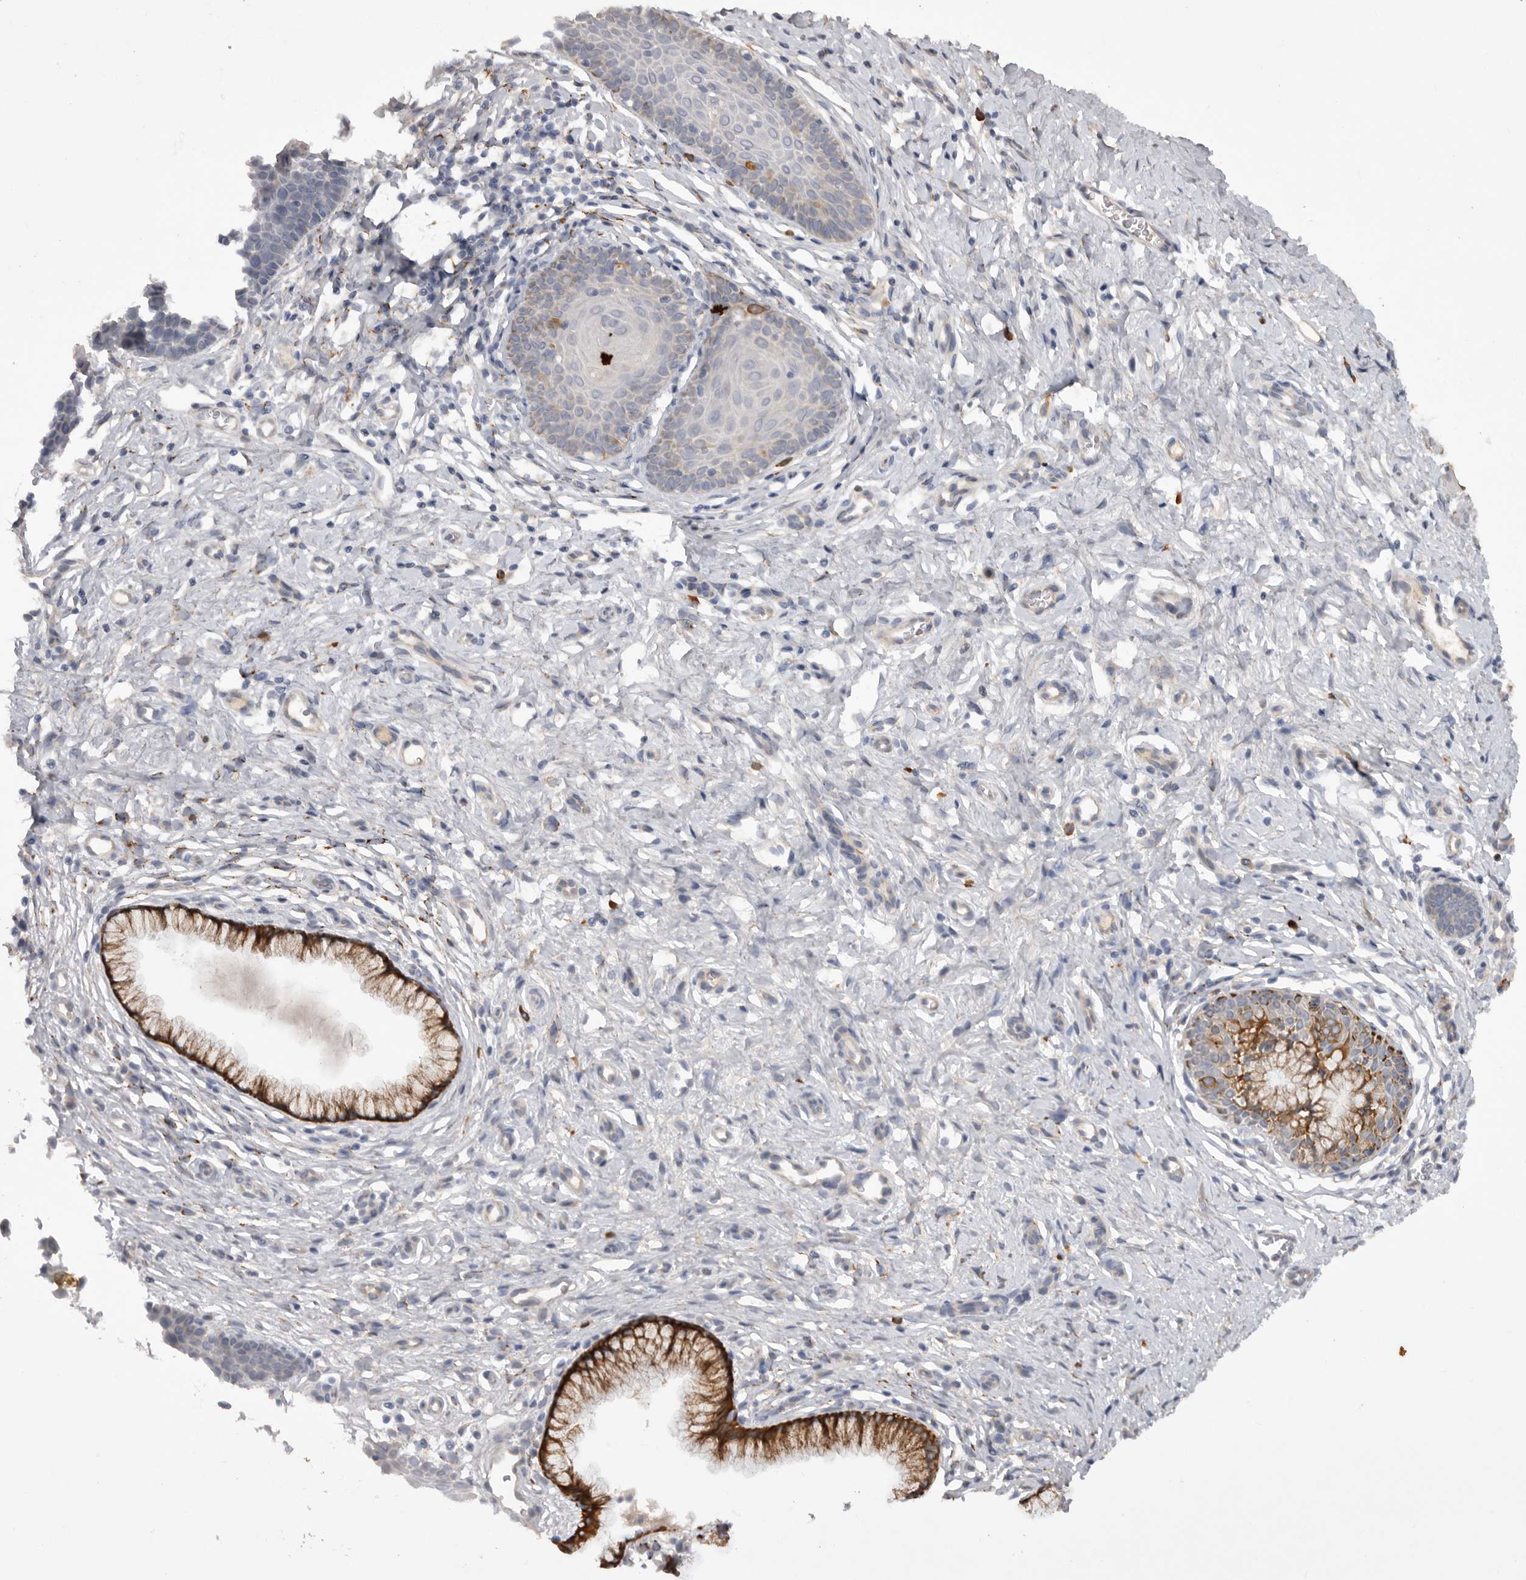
{"staining": {"intensity": "strong", "quantity": ">75%", "location": "cytoplasmic/membranous"}, "tissue": "cervix", "cell_type": "Glandular cells", "image_type": "normal", "snomed": [{"axis": "morphology", "description": "Normal tissue, NOS"}, {"axis": "topography", "description": "Cervix"}], "caption": "A micrograph of human cervix stained for a protein displays strong cytoplasmic/membranous brown staining in glandular cells.", "gene": "DHDDS", "patient": {"sex": "female", "age": 36}}